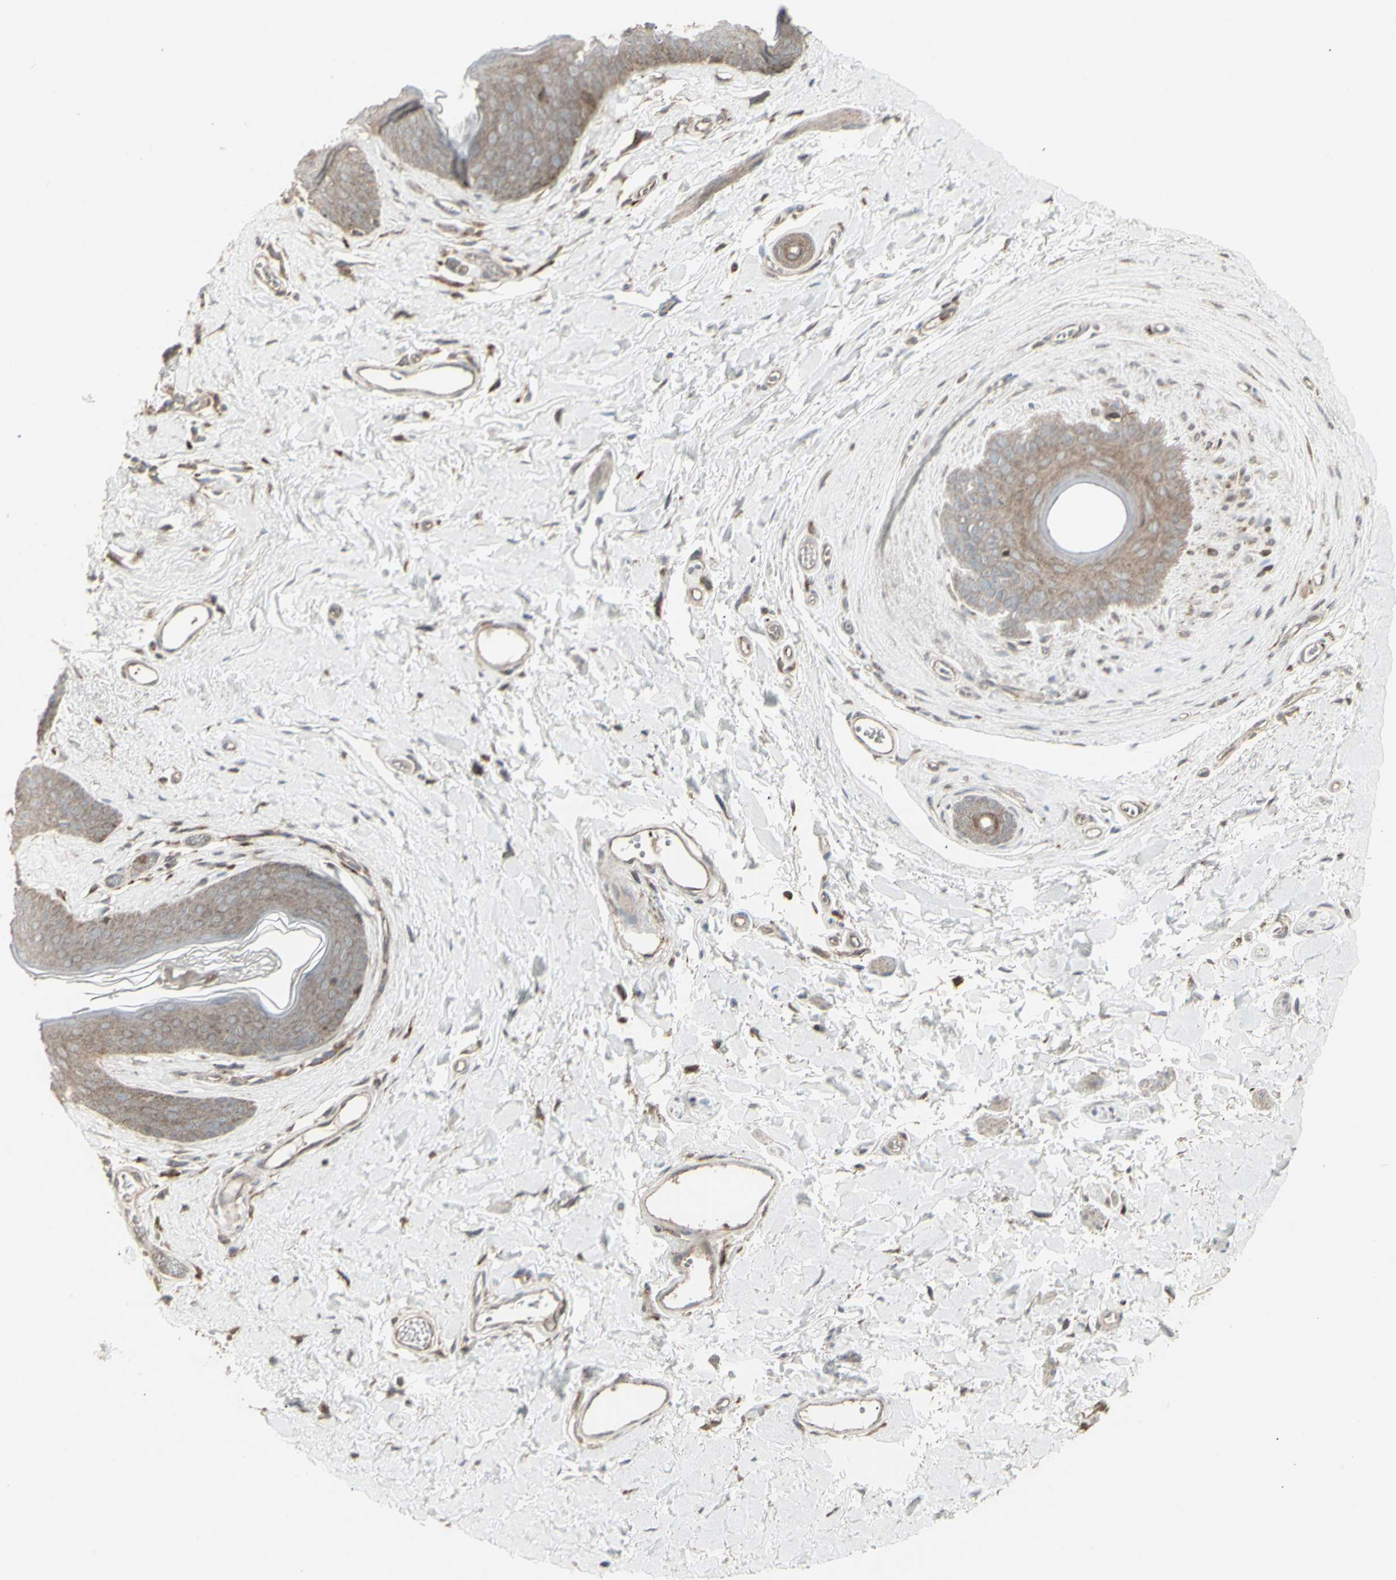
{"staining": {"intensity": "weak", "quantity": ">75%", "location": "cytoplasmic/membranous"}, "tissue": "skin", "cell_type": "Epidermal cells", "image_type": "normal", "snomed": [{"axis": "morphology", "description": "Normal tissue, NOS"}, {"axis": "morphology", "description": "Inflammation, NOS"}, {"axis": "topography", "description": "Vulva"}], "caption": "A histopathology image of skin stained for a protein shows weak cytoplasmic/membranous brown staining in epidermal cells. Using DAB (3,3'-diaminobenzidine) (brown) and hematoxylin (blue) stains, captured at high magnification using brightfield microscopy.", "gene": "RNASEL", "patient": {"sex": "female", "age": 84}}